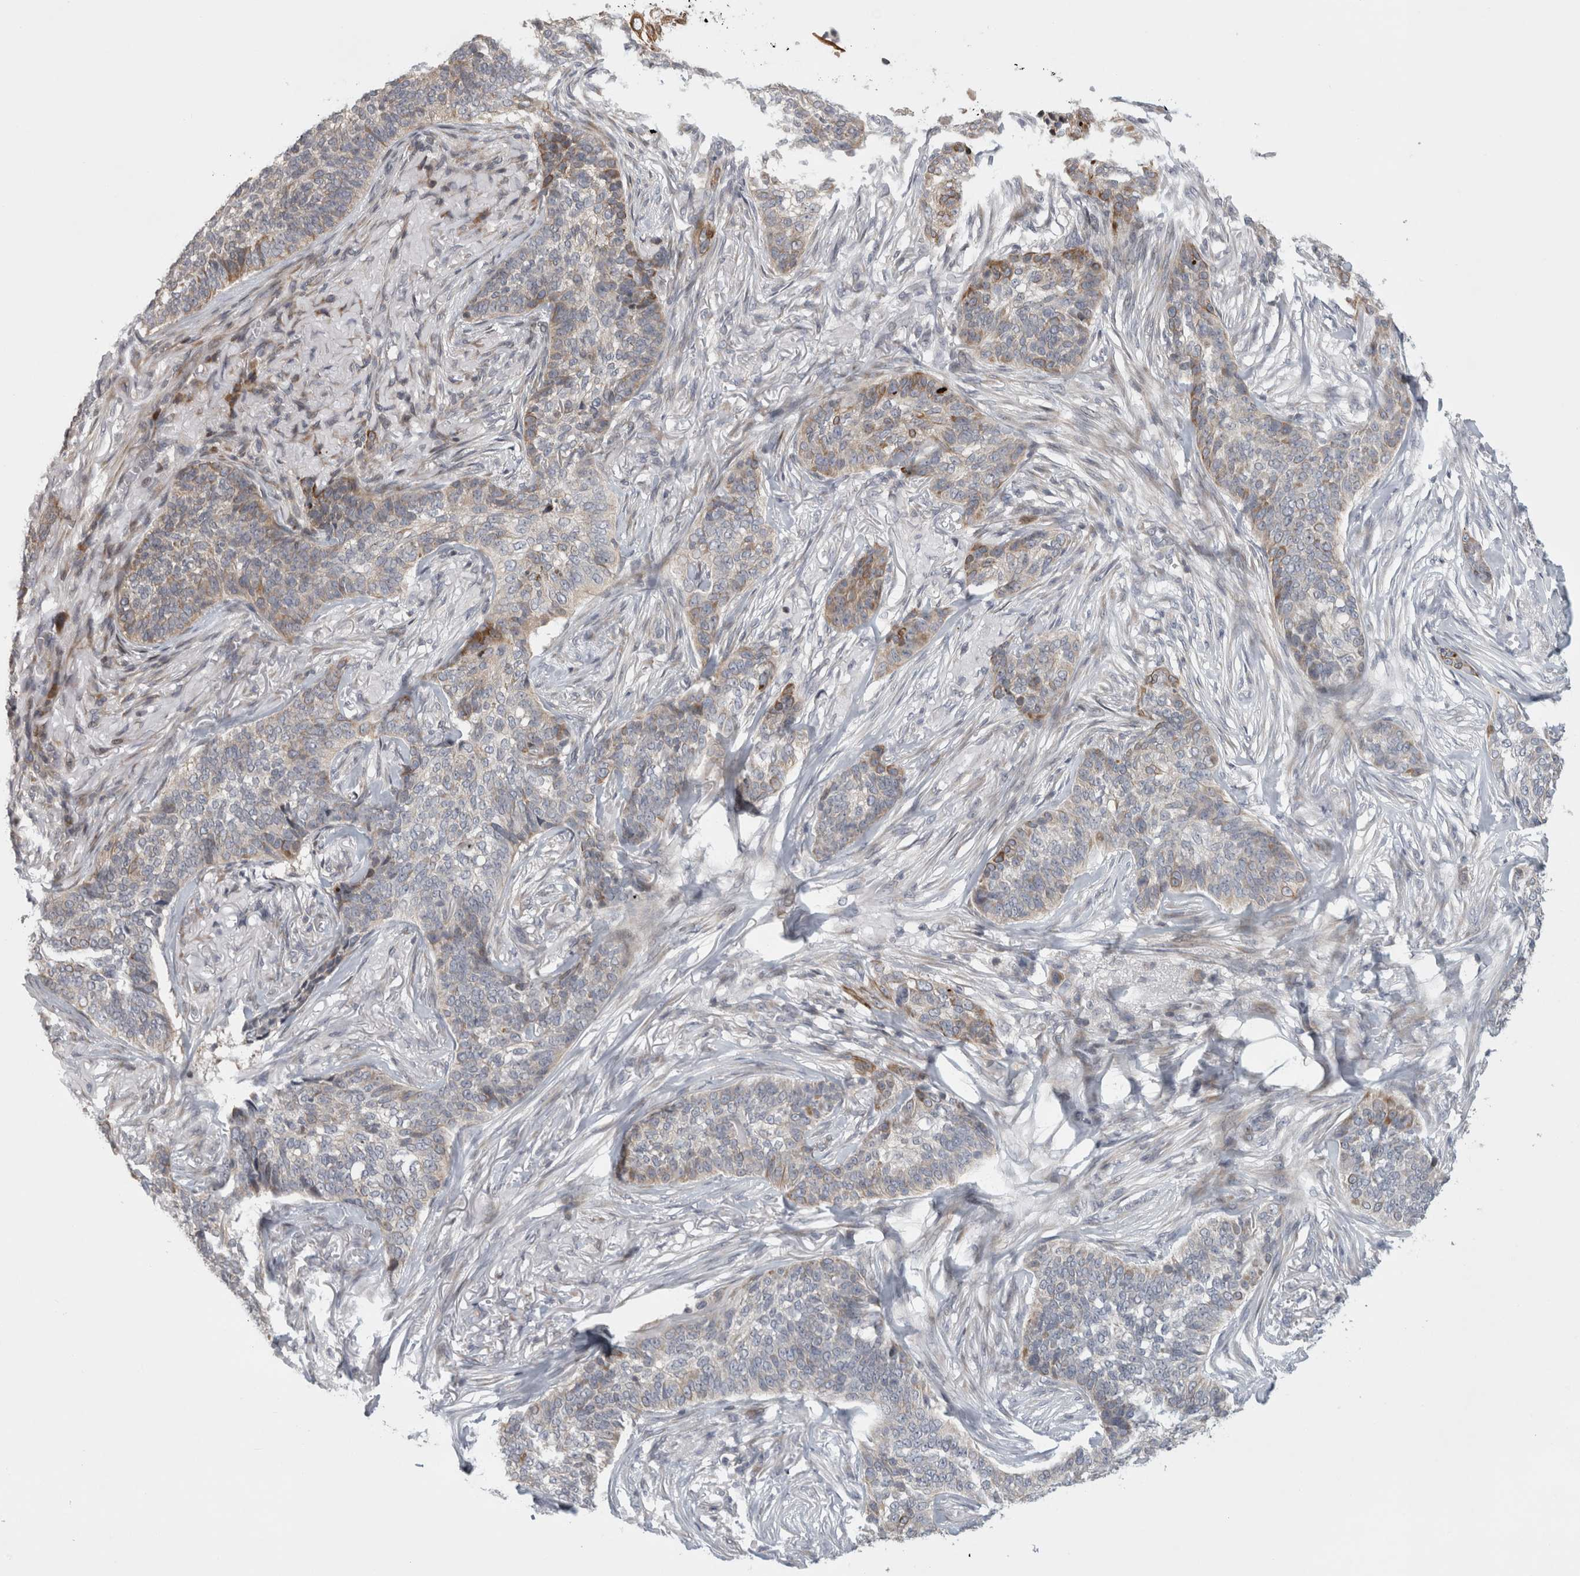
{"staining": {"intensity": "moderate", "quantity": "<25%", "location": "cytoplasmic/membranous"}, "tissue": "skin cancer", "cell_type": "Tumor cells", "image_type": "cancer", "snomed": [{"axis": "morphology", "description": "Basal cell carcinoma"}, {"axis": "topography", "description": "Skin"}], "caption": "DAB (3,3'-diaminobenzidine) immunohistochemical staining of basal cell carcinoma (skin) shows moderate cytoplasmic/membranous protein expression in about <25% of tumor cells.", "gene": "UTP25", "patient": {"sex": "male", "age": 85}}